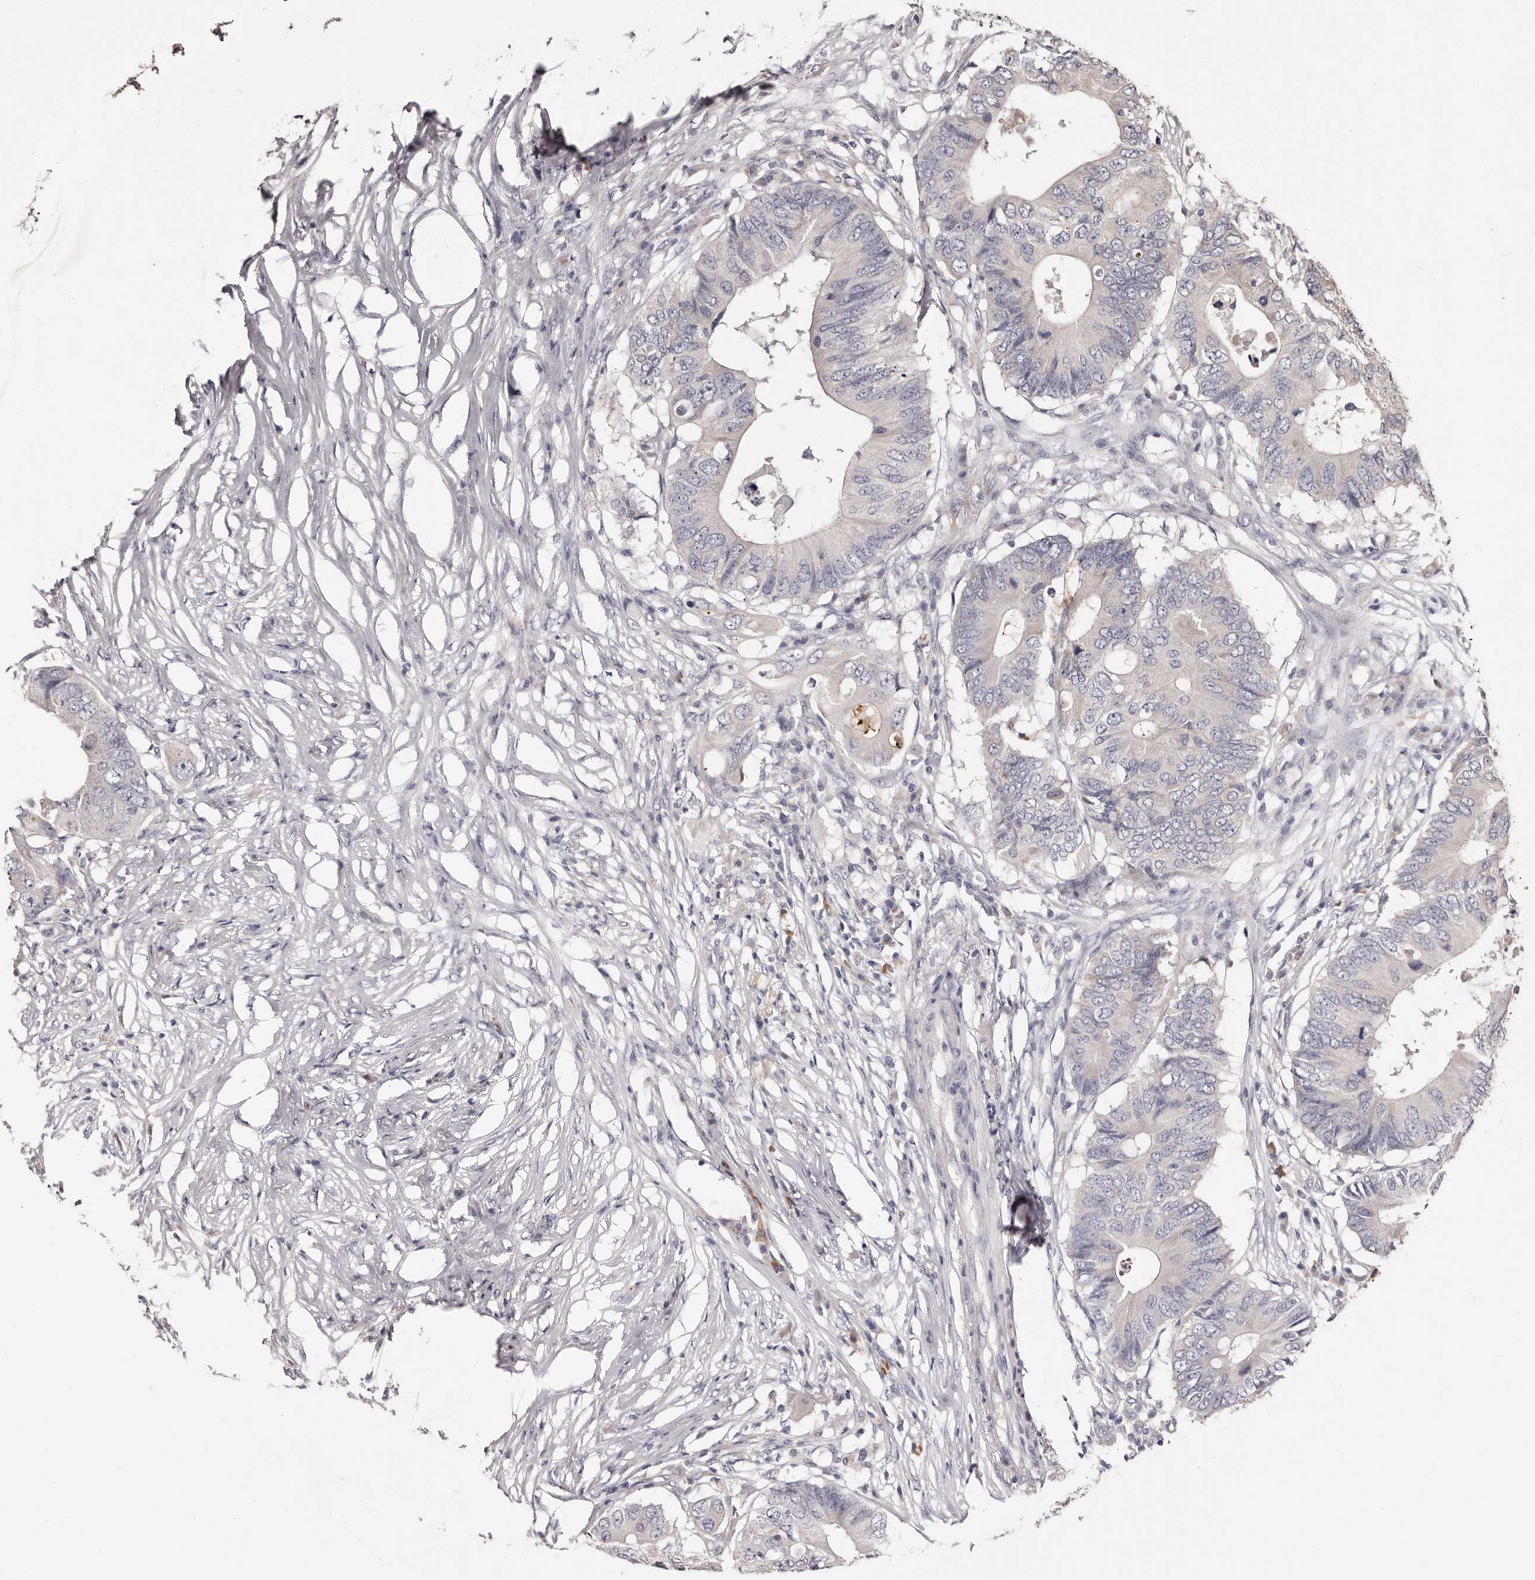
{"staining": {"intensity": "negative", "quantity": "none", "location": "none"}, "tissue": "colorectal cancer", "cell_type": "Tumor cells", "image_type": "cancer", "snomed": [{"axis": "morphology", "description": "Adenocarcinoma, NOS"}, {"axis": "topography", "description": "Colon"}], "caption": "A high-resolution histopathology image shows immunohistochemistry staining of colorectal adenocarcinoma, which shows no significant positivity in tumor cells. (DAB immunohistochemistry visualized using brightfield microscopy, high magnification).", "gene": "ETNK1", "patient": {"sex": "male", "age": 71}}